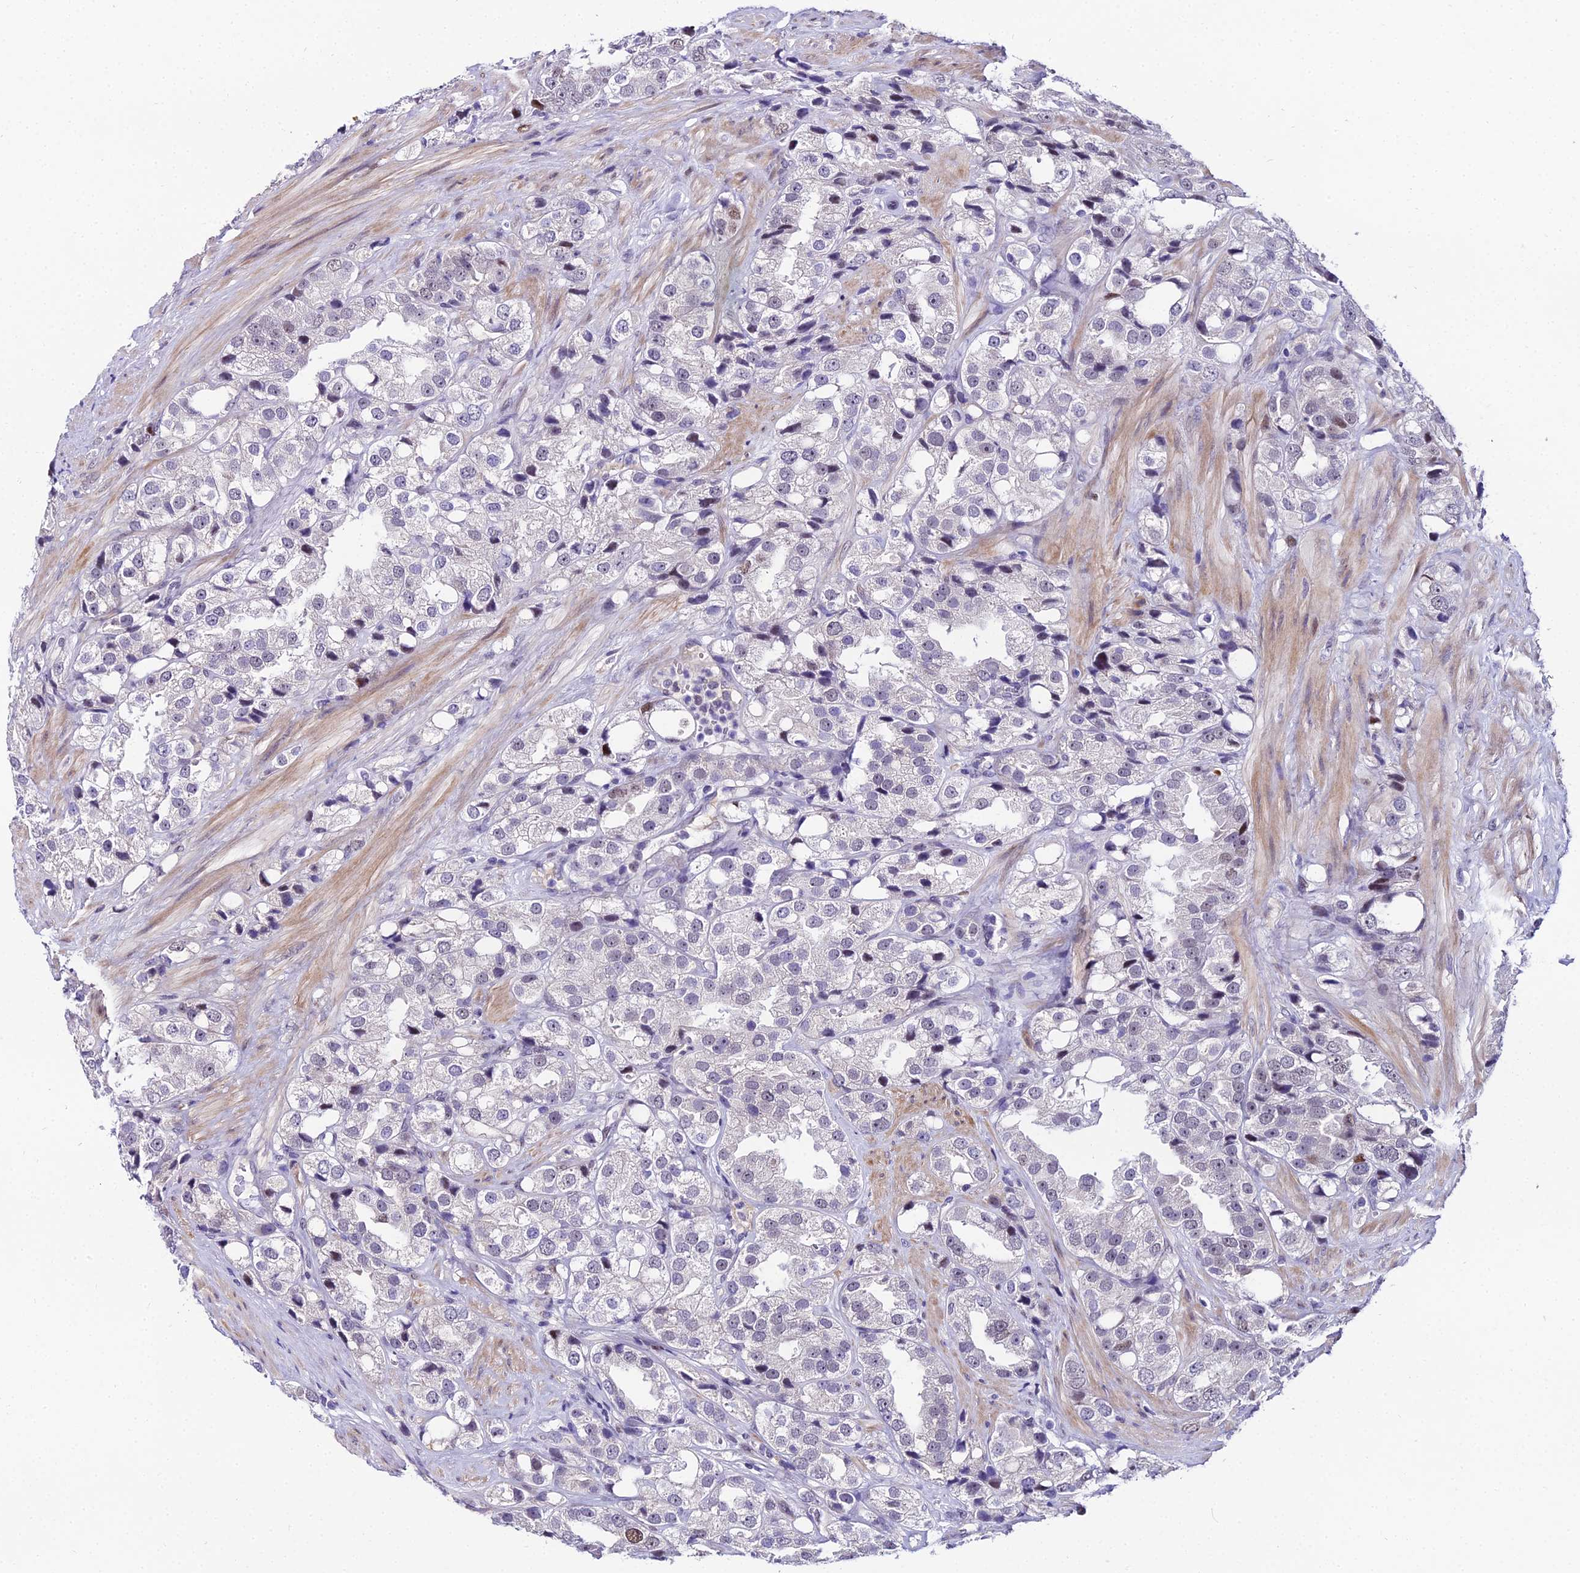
{"staining": {"intensity": "moderate", "quantity": "<25%", "location": "nuclear"}, "tissue": "prostate cancer", "cell_type": "Tumor cells", "image_type": "cancer", "snomed": [{"axis": "morphology", "description": "Adenocarcinoma, NOS"}, {"axis": "topography", "description": "Prostate"}], "caption": "About <25% of tumor cells in human prostate cancer display moderate nuclear protein expression as visualized by brown immunohistochemical staining.", "gene": "TRIML2", "patient": {"sex": "male", "age": 79}}